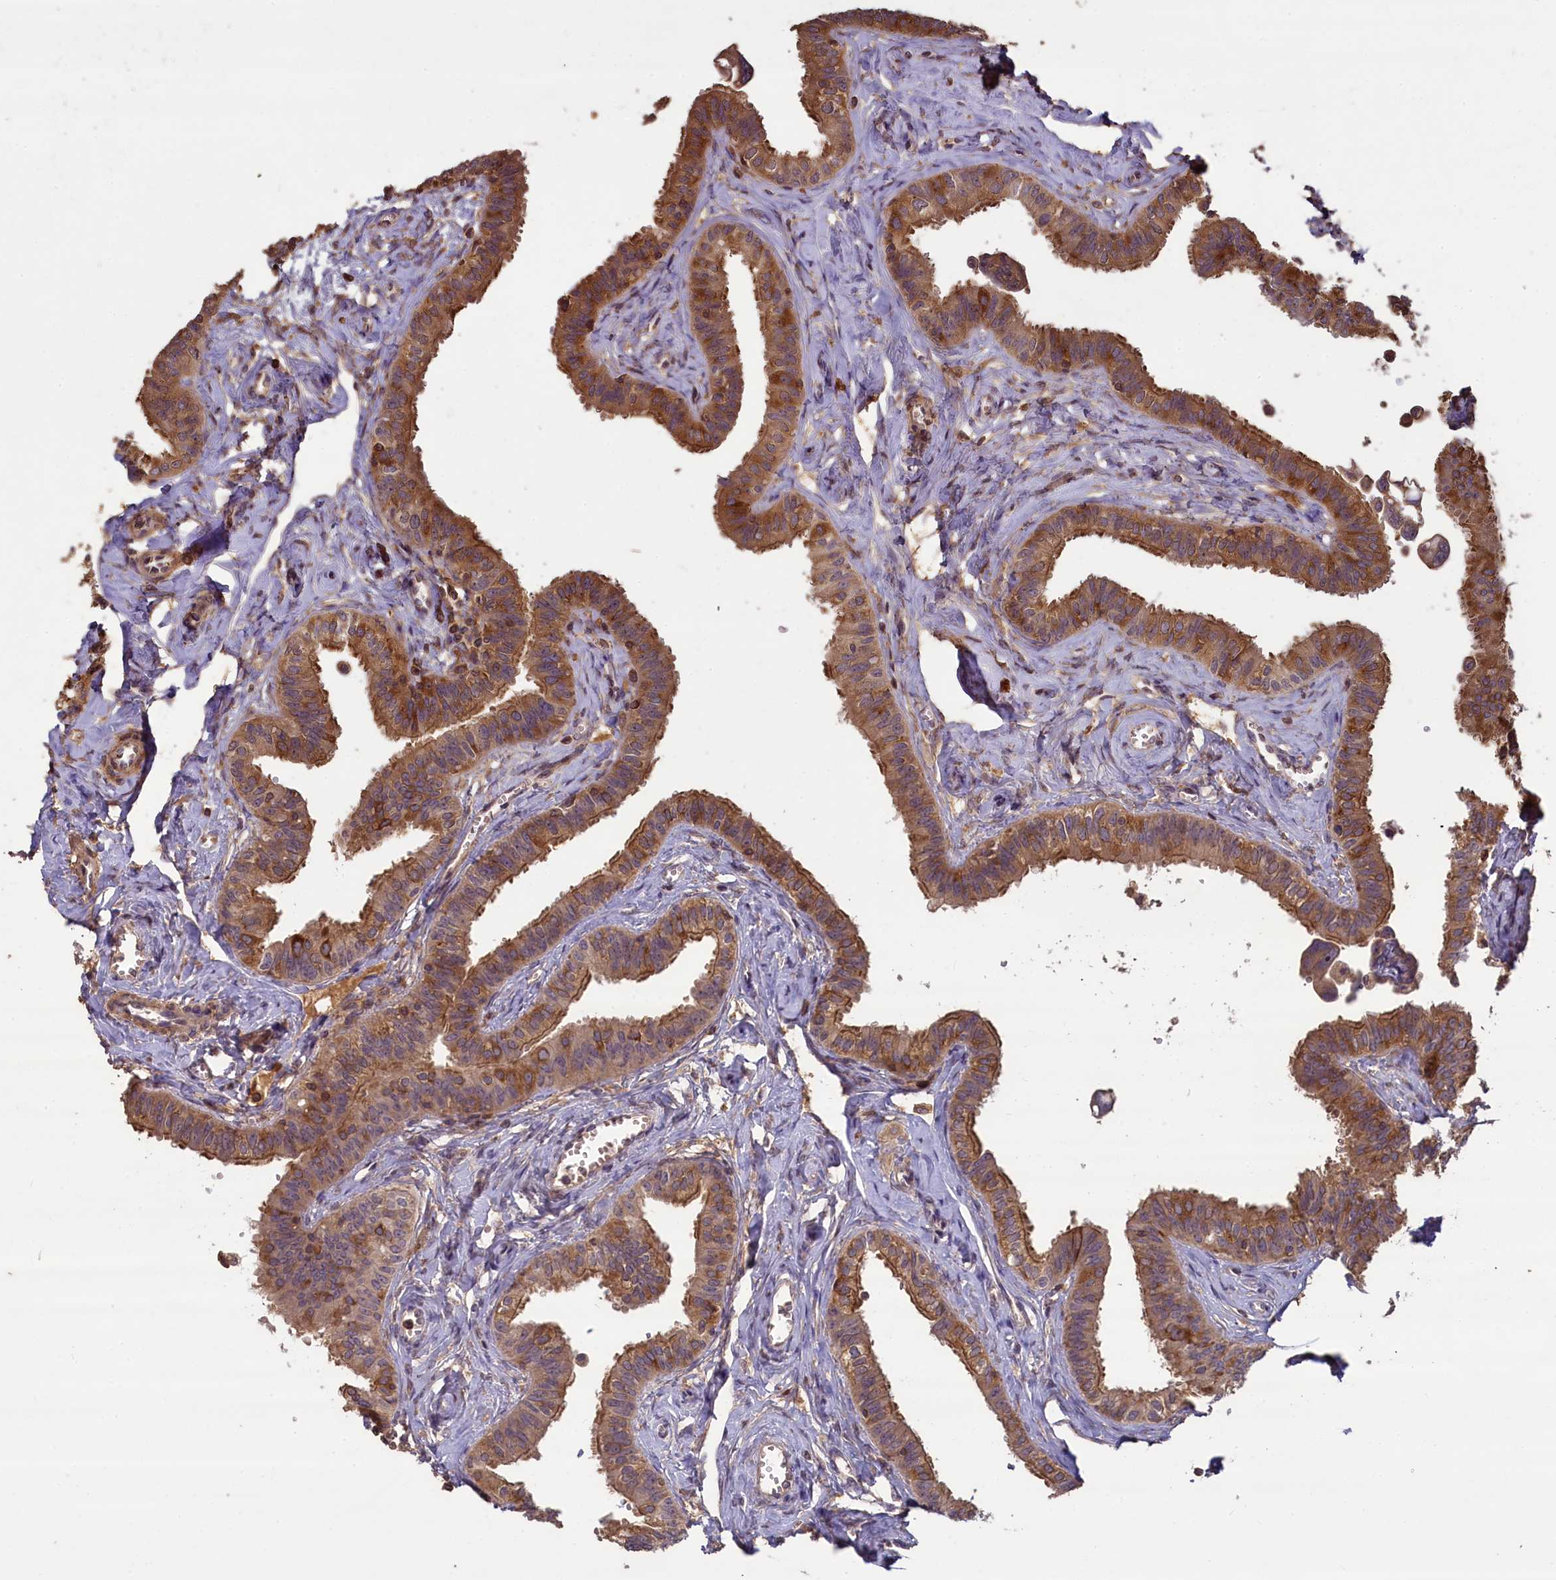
{"staining": {"intensity": "strong", "quantity": ">75%", "location": "cytoplasmic/membranous"}, "tissue": "fallopian tube", "cell_type": "Glandular cells", "image_type": "normal", "snomed": [{"axis": "morphology", "description": "Normal tissue, NOS"}, {"axis": "morphology", "description": "Carcinoma, NOS"}, {"axis": "topography", "description": "Fallopian tube"}, {"axis": "topography", "description": "Ovary"}], "caption": "Protein positivity by IHC reveals strong cytoplasmic/membranous positivity in approximately >75% of glandular cells in unremarkable fallopian tube. (DAB (3,3'-diaminobenzidine) IHC, brown staining for protein, blue staining for nuclei).", "gene": "NUDT6", "patient": {"sex": "female", "age": 59}}